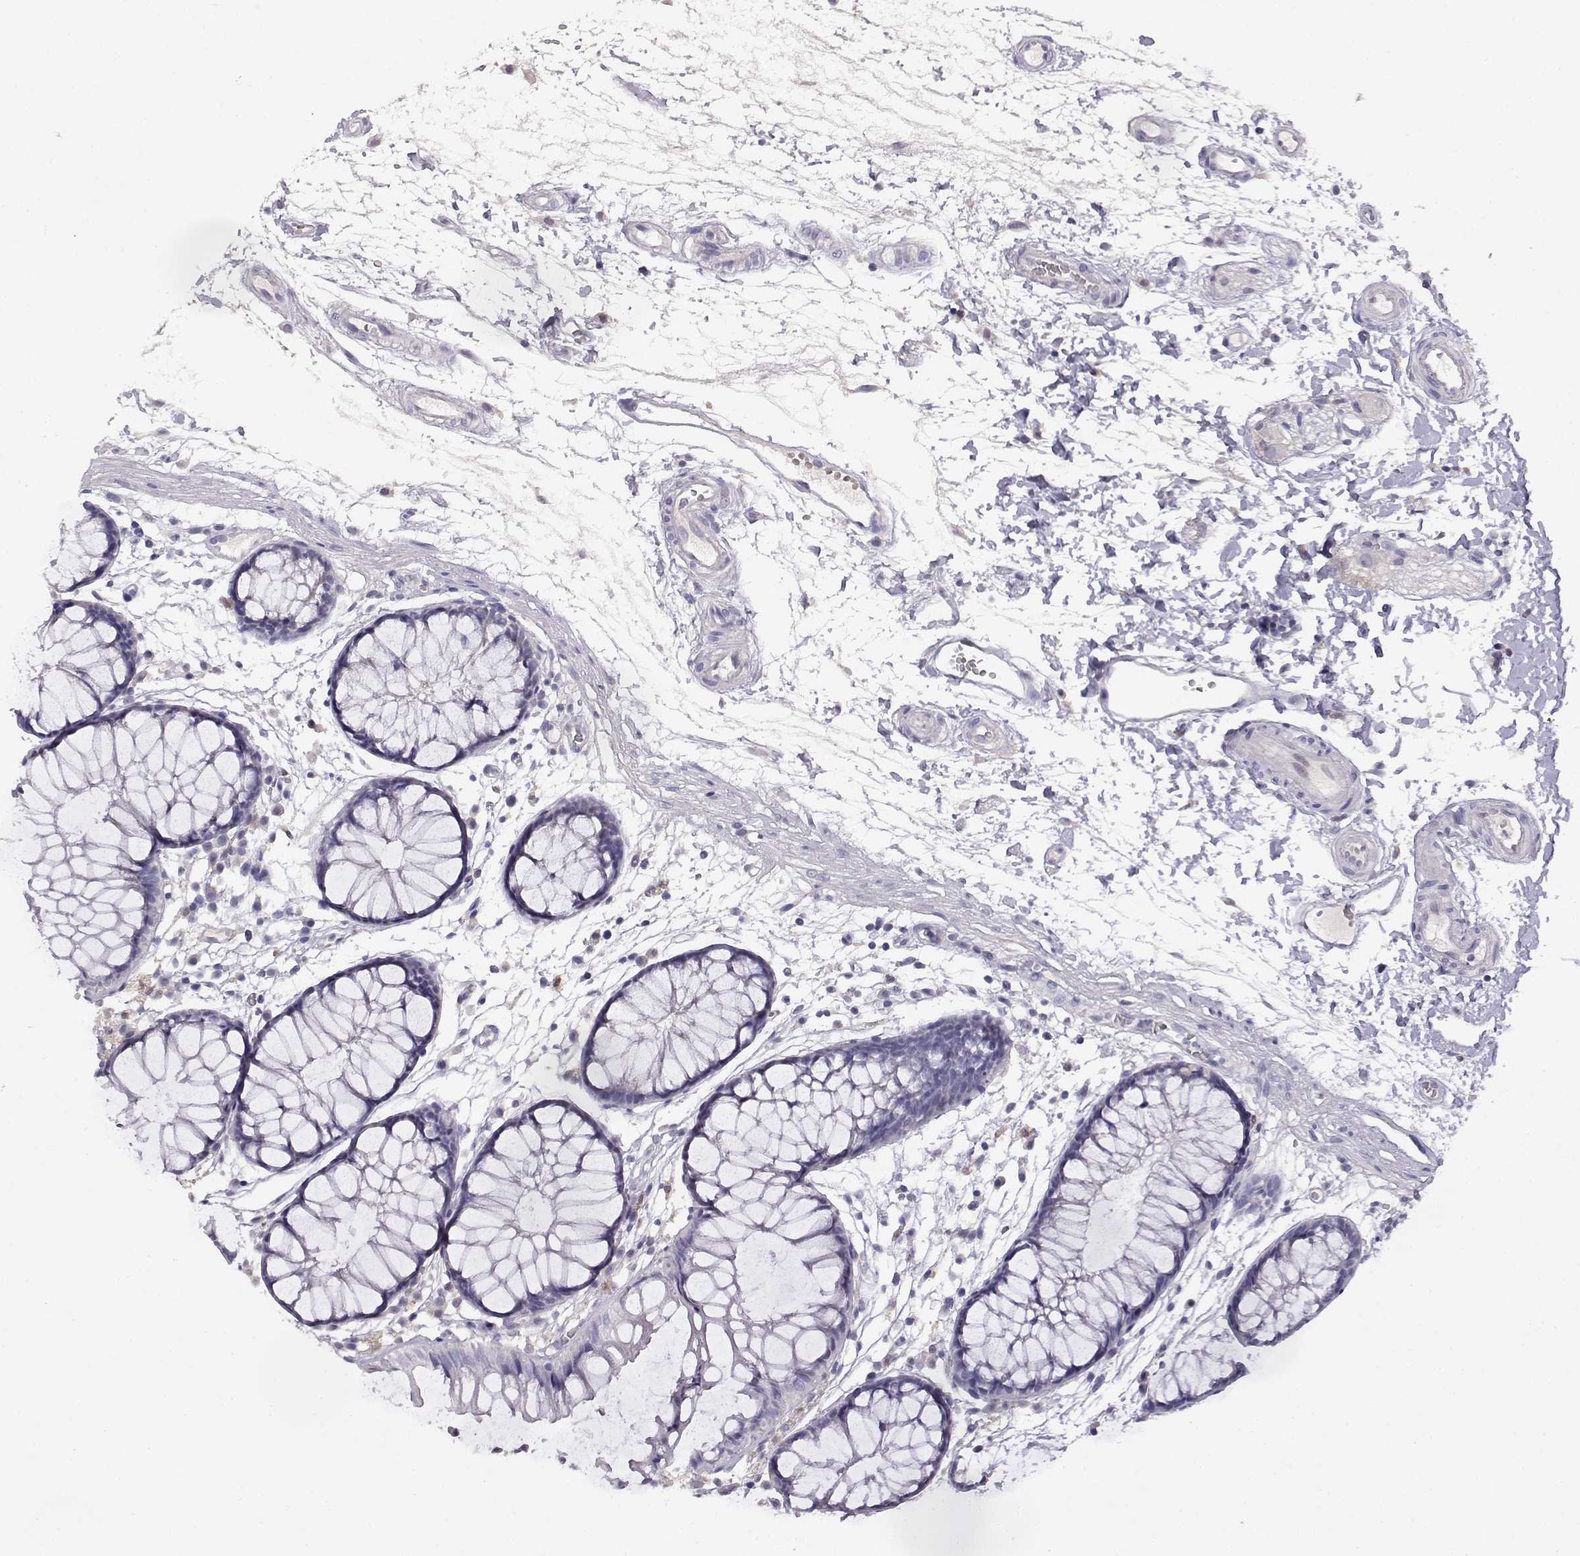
{"staining": {"intensity": "negative", "quantity": "none", "location": "none"}, "tissue": "colon", "cell_type": "Endothelial cells", "image_type": "normal", "snomed": [{"axis": "morphology", "description": "Normal tissue, NOS"}, {"axis": "morphology", "description": "Adenocarcinoma, NOS"}, {"axis": "topography", "description": "Colon"}], "caption": "Endothelial cells are negative for protein expression in unremarkable human colon. (DAB IHC with hematoxylin counter stain).", "gene": "AKR1B1", "patient": {"sex": "male", "age": 65}}